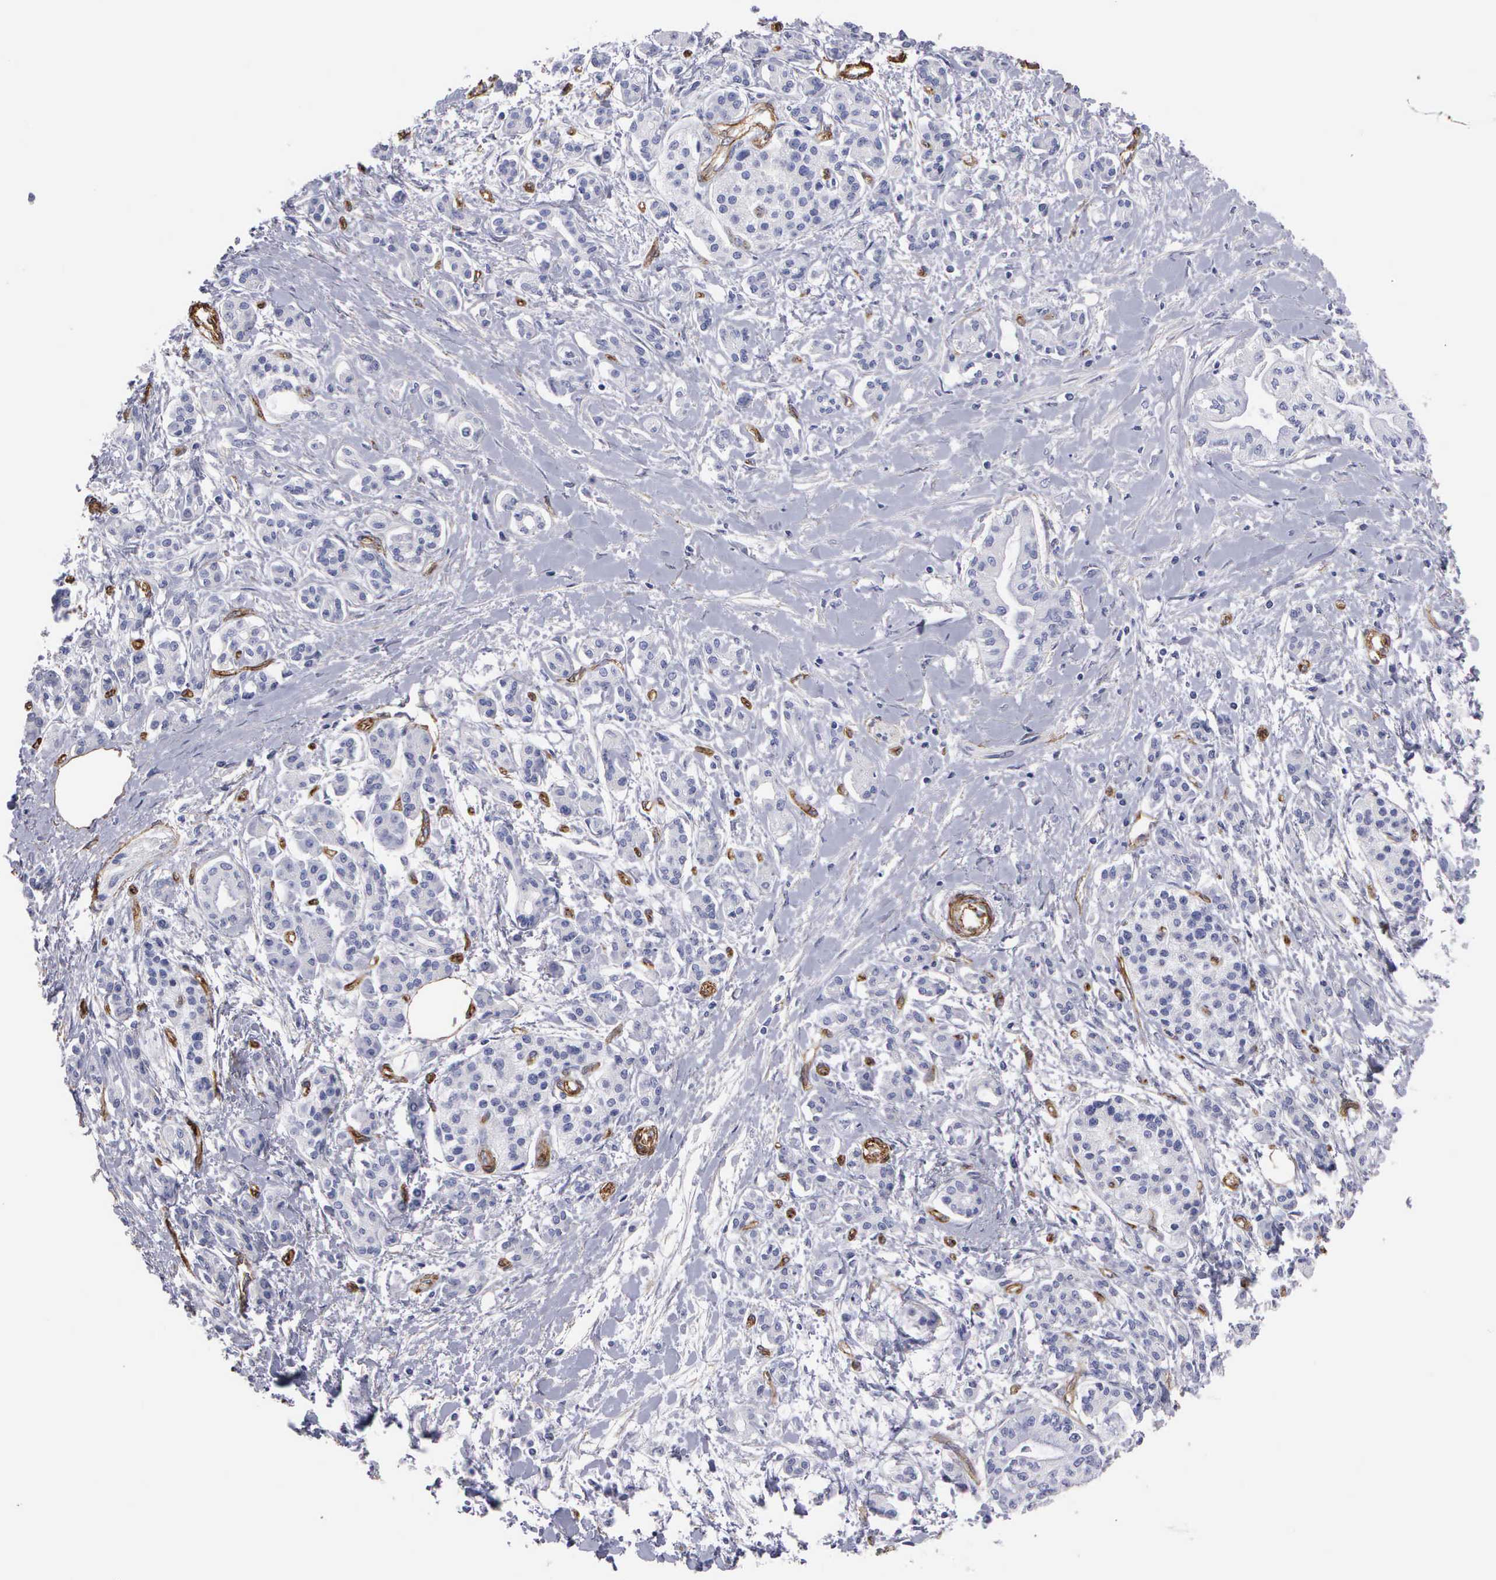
{"staining": {"intensity": "negative", "quantity": "none", "location": "none"}, "tissue": "pancreatic cancer", "cell_type": "Tumor cells", "image_type": "cancer", "snomed": [{"axis": "morphology", "description": "Adenocarcinoma, NOS"}, {"axis": "topography", "description": "Pancreas"}], "caption": "Pancreatic cancer (adenocarcinoma) was stained to show a protein in brown. There is no significant expression in tumor cells.", "gene": "MAGEB10", "patient": {"sex": "female", "age": 64}}